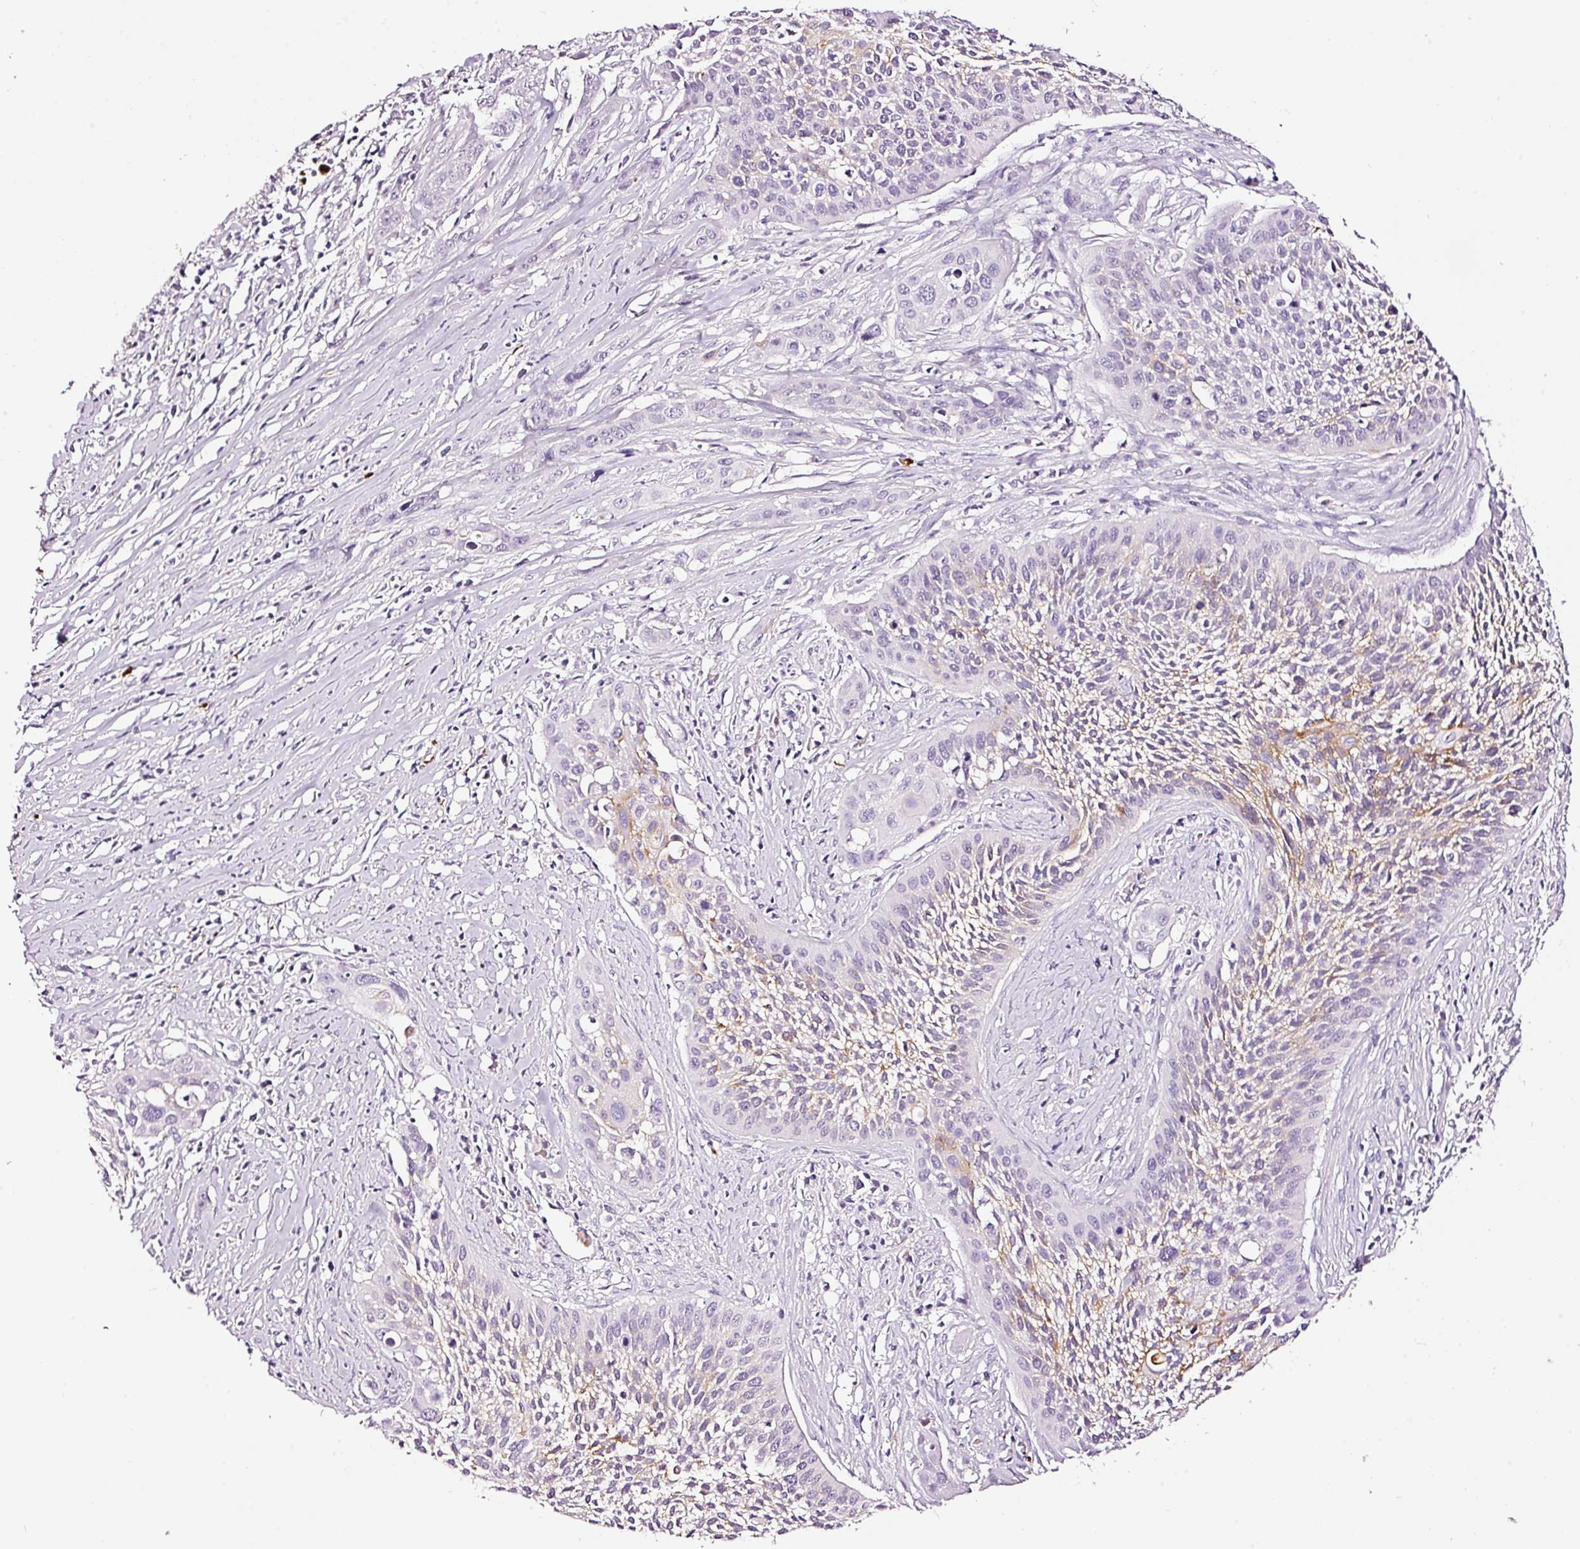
{"staining": {"intensity": "moderate", "quantity": "<25%", "location": "cytoplasmic/membranous"}, "tissue": "cervical cancer", "cell_type": "Tumor cells", "image_type": "cancer", "snomed": [{"axis": "morphology", "description": "Squamous cell carcinoma, NOS"}, {"axis": "topography", "description": "Cervix"}], "caption": "This is an image of immunohistochemistry staining of squamous cell carcinoma (cervical), which shows moderate positivity in the cytoplasmic/membranous of tumor cells.", "gene": "LAMP3", "patient": {"sex": "female", "age": 34}}